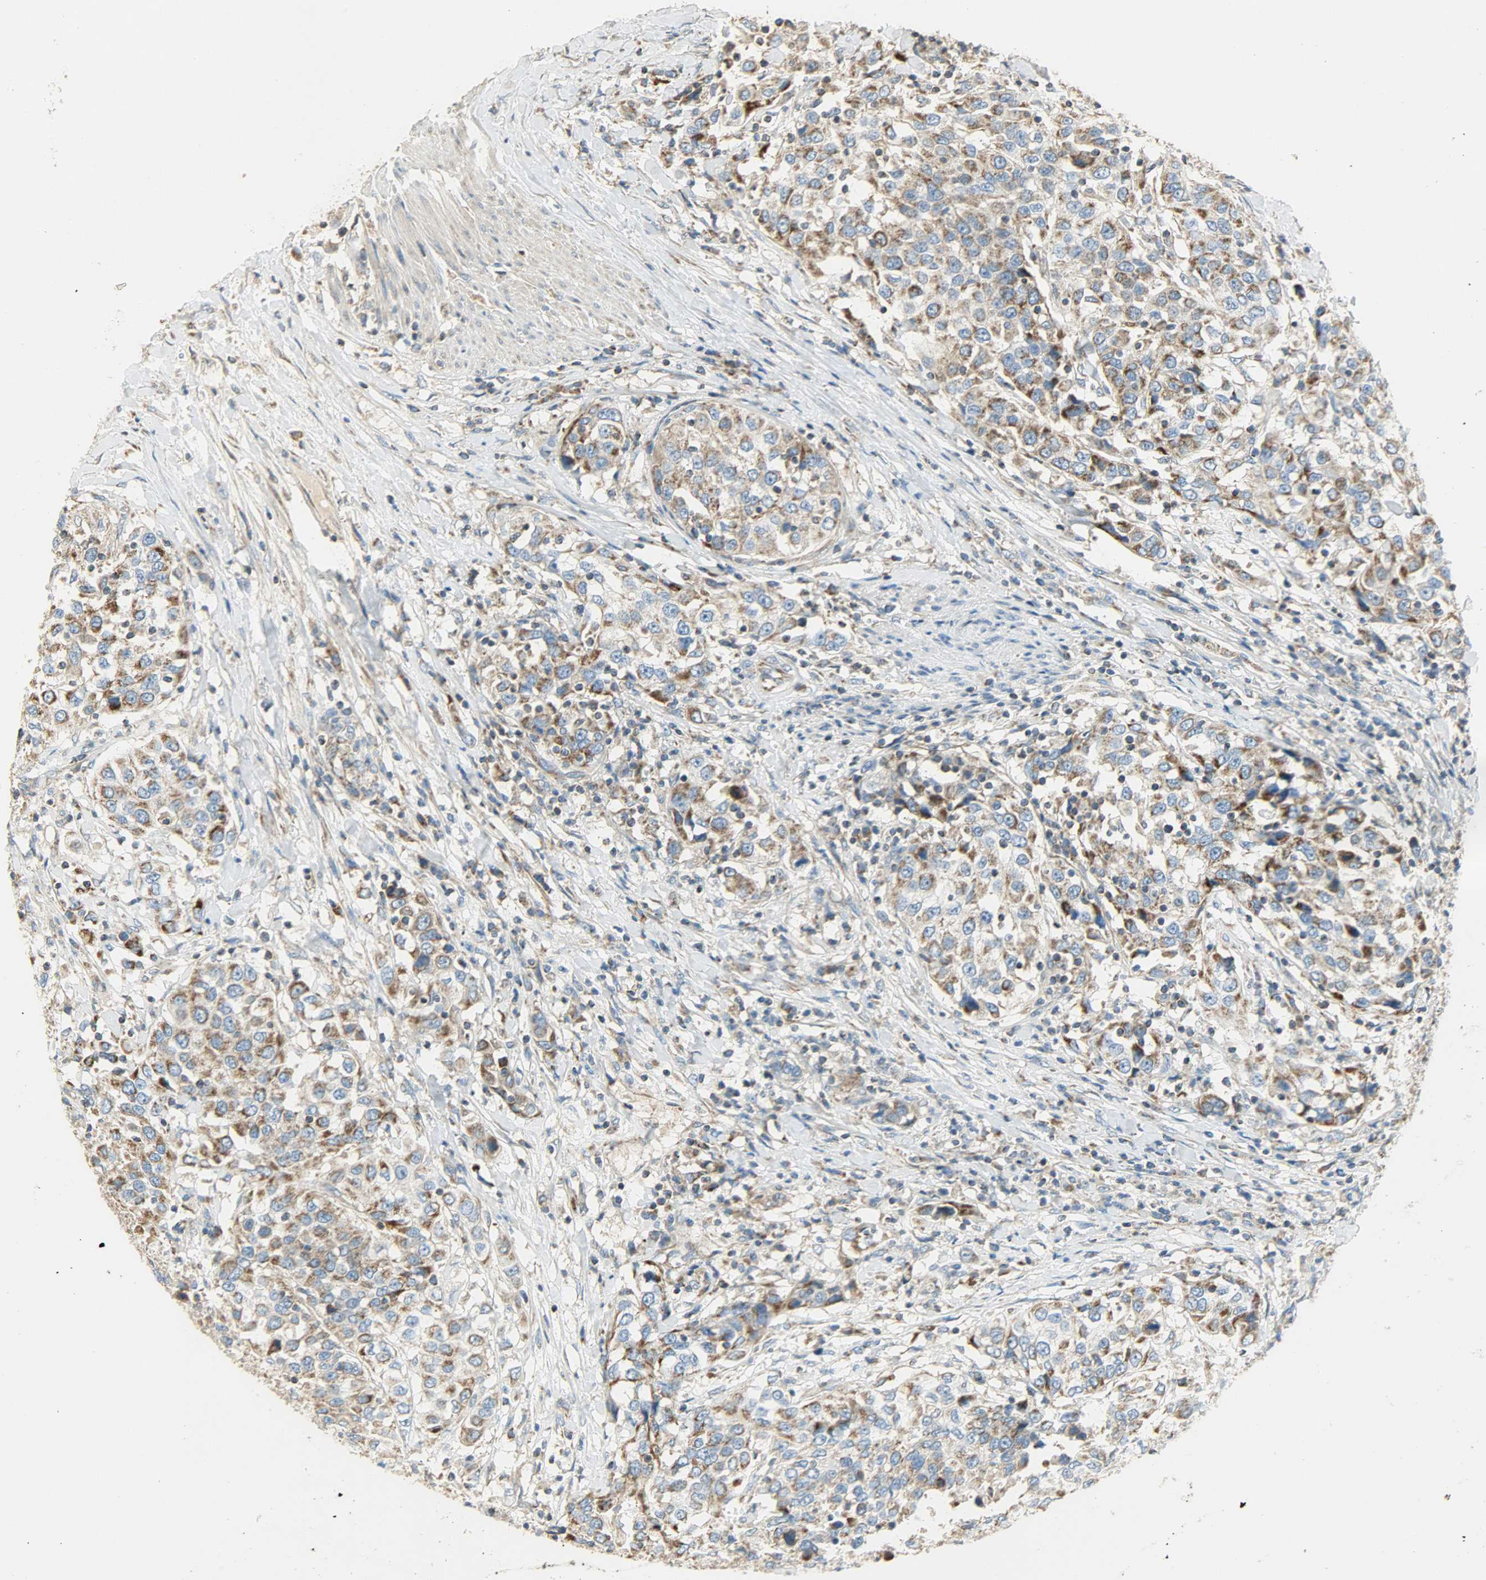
{"staining": {"intensity": "strong", "quantity": ">75%", "location": "cytoplasmic/membranous"}, "tissue": "urothelial cancer", "cell_type": "Tumor cells", "image_type": "cancer", "snomed": [{"axis": "morphology", "description": "Urothelial carcinoma, High grade"}, {"axis": "topography", "description": "Urinary bladder"}], "caption": "Immunohistochemistry micrograph of human urothelial cancer stained for a protein (brown), which demonstrates high levels of strong cytoplasmic/membranous staining in approximately >75% of tumor cells.", "gene": "NNT", "patient": {"sex": "female", "age": 80}}